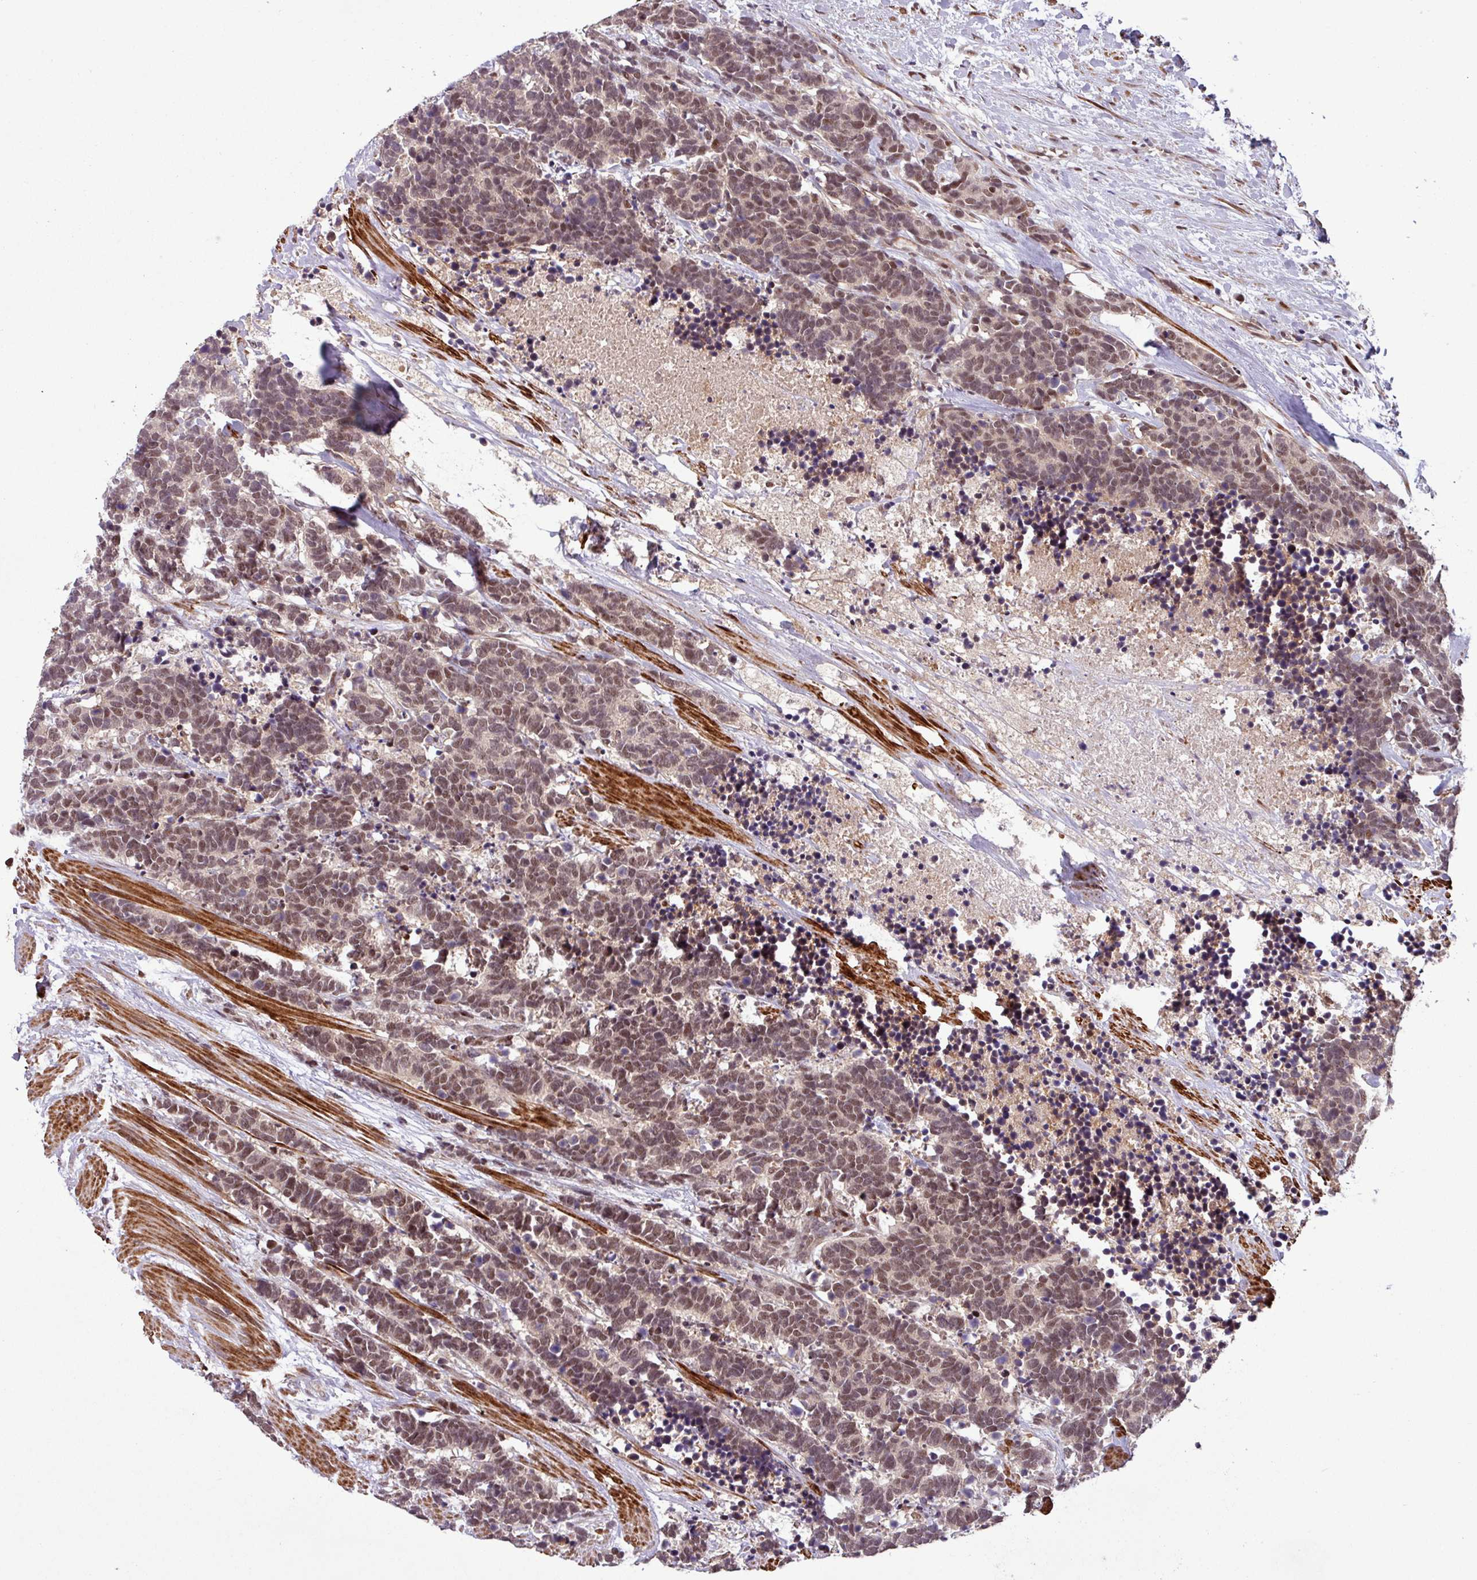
{"staining": {"intensity": "moderate", "quantity": "25%-75%", "location": "nuclear"}, "tissue": "carcinoid", "cell_type": "Tumor cells", "image_type": "cancer", "snomed": [{"axis": "morphology", "description": "Carcinoma, NOS"}, {"axis": "morphology", "description": "Carcinoid, malignant, NOS"}, {"axis": "topography", "description": "Prostate"}], "caption": "Brown immunohistochemical staining in carcinoid (malignant) shows moderate nuclear positivity in approximately 25%-75% of tumor cells.", "gene": "SLC22A24", "patient": {"sex": "male", "age": 57}}